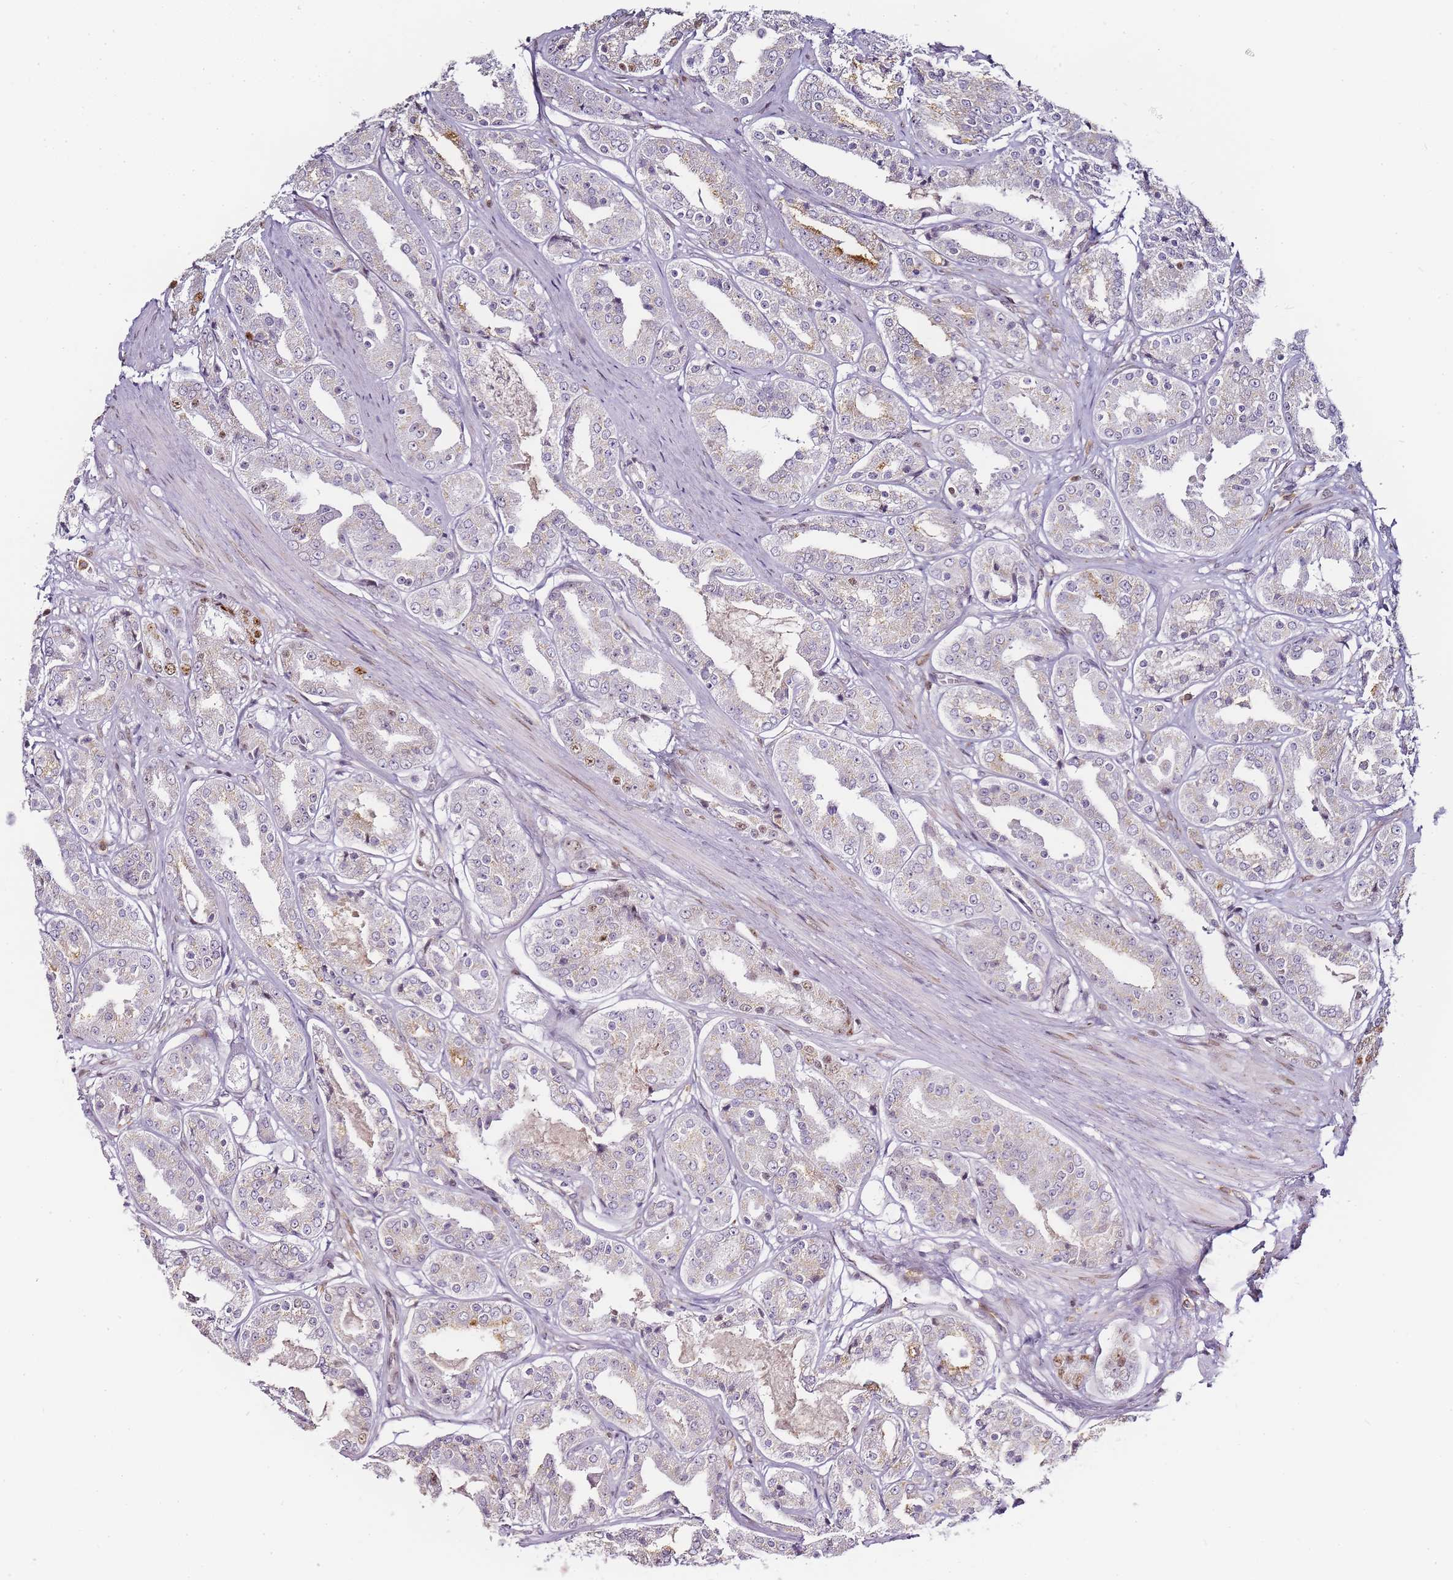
{"staining": {"intensity": "moderate", "quantity": "<25%", "location": "cytoplasmic/membranous"}, "tissue": "prostate cancer", "cell_type": "Tumor cells", "image_type": "cancer", "snomed": [{"axis": "morphology", "description": "Adenocarcinoma, High grade"}, {"axis": "topography", "description": "Prostate"}], "caption": "A histopathology image of prostate cancer stained for a protein displays moderate cytoplasmic/membranous brown staining in tumor cells.", "gene": "JAKMIP1", "patient": {"sex": "male", "age": 63}}